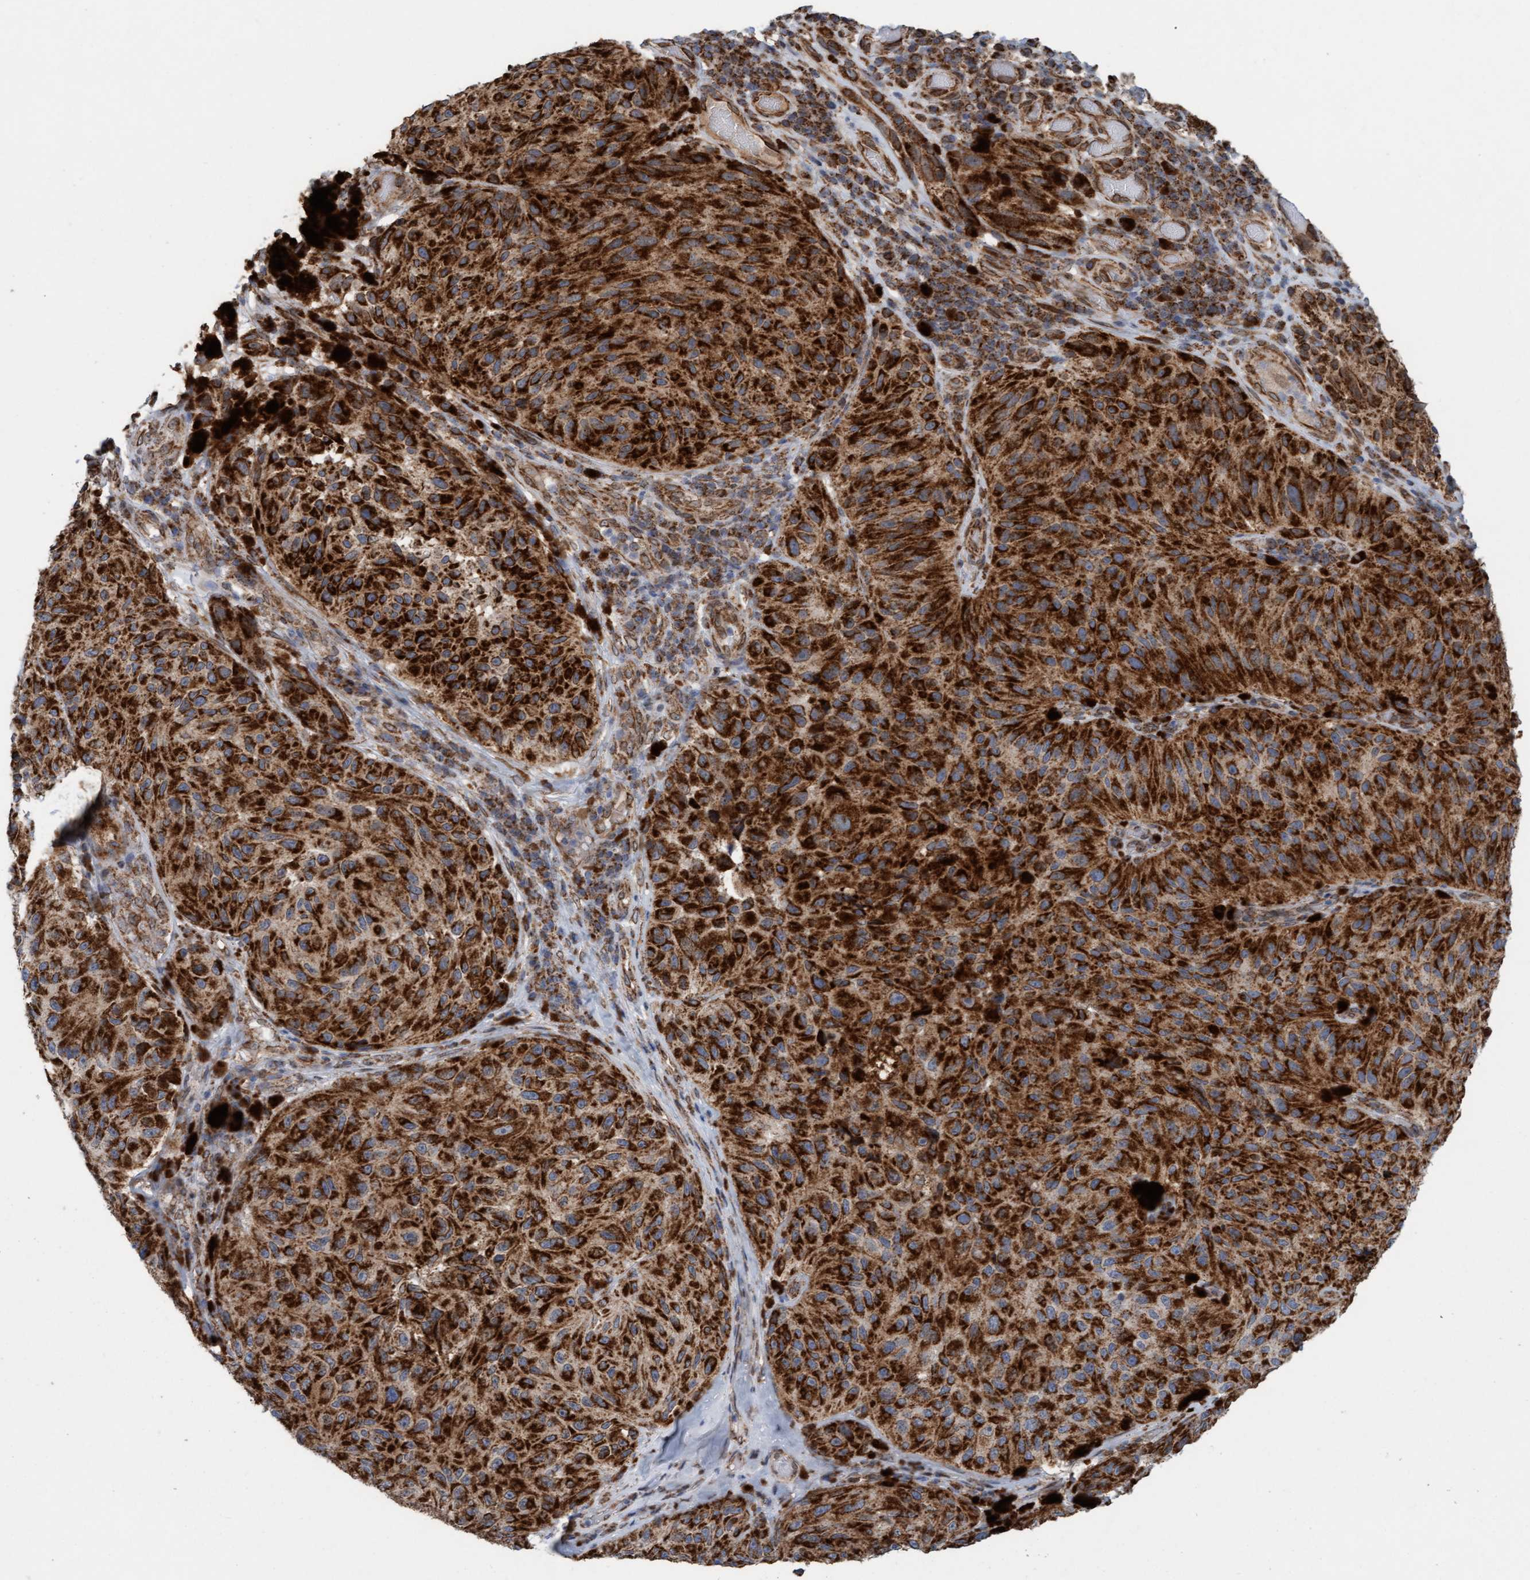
{"staining": {"intensity": "strong", "quantity": ">75%", "location": "cytoplasmic/membranous"}, "tissue": "melanoma", "cell_type": "Tumor cells", "image_type": "cancer", "snomed": [{"axis": "morphology", "description": "Malignant melanoma, NOS"}, {"axis": "topography", "description": "Skin"}], "caption": "About >75% of tumor cells in malignant melanoma show strong cytoplasmic/membranous protein positivity as visualized by brown immunohistochemical staining.", "gene": "MRPS23", "patient": {"sex": "female", "age": 73}}